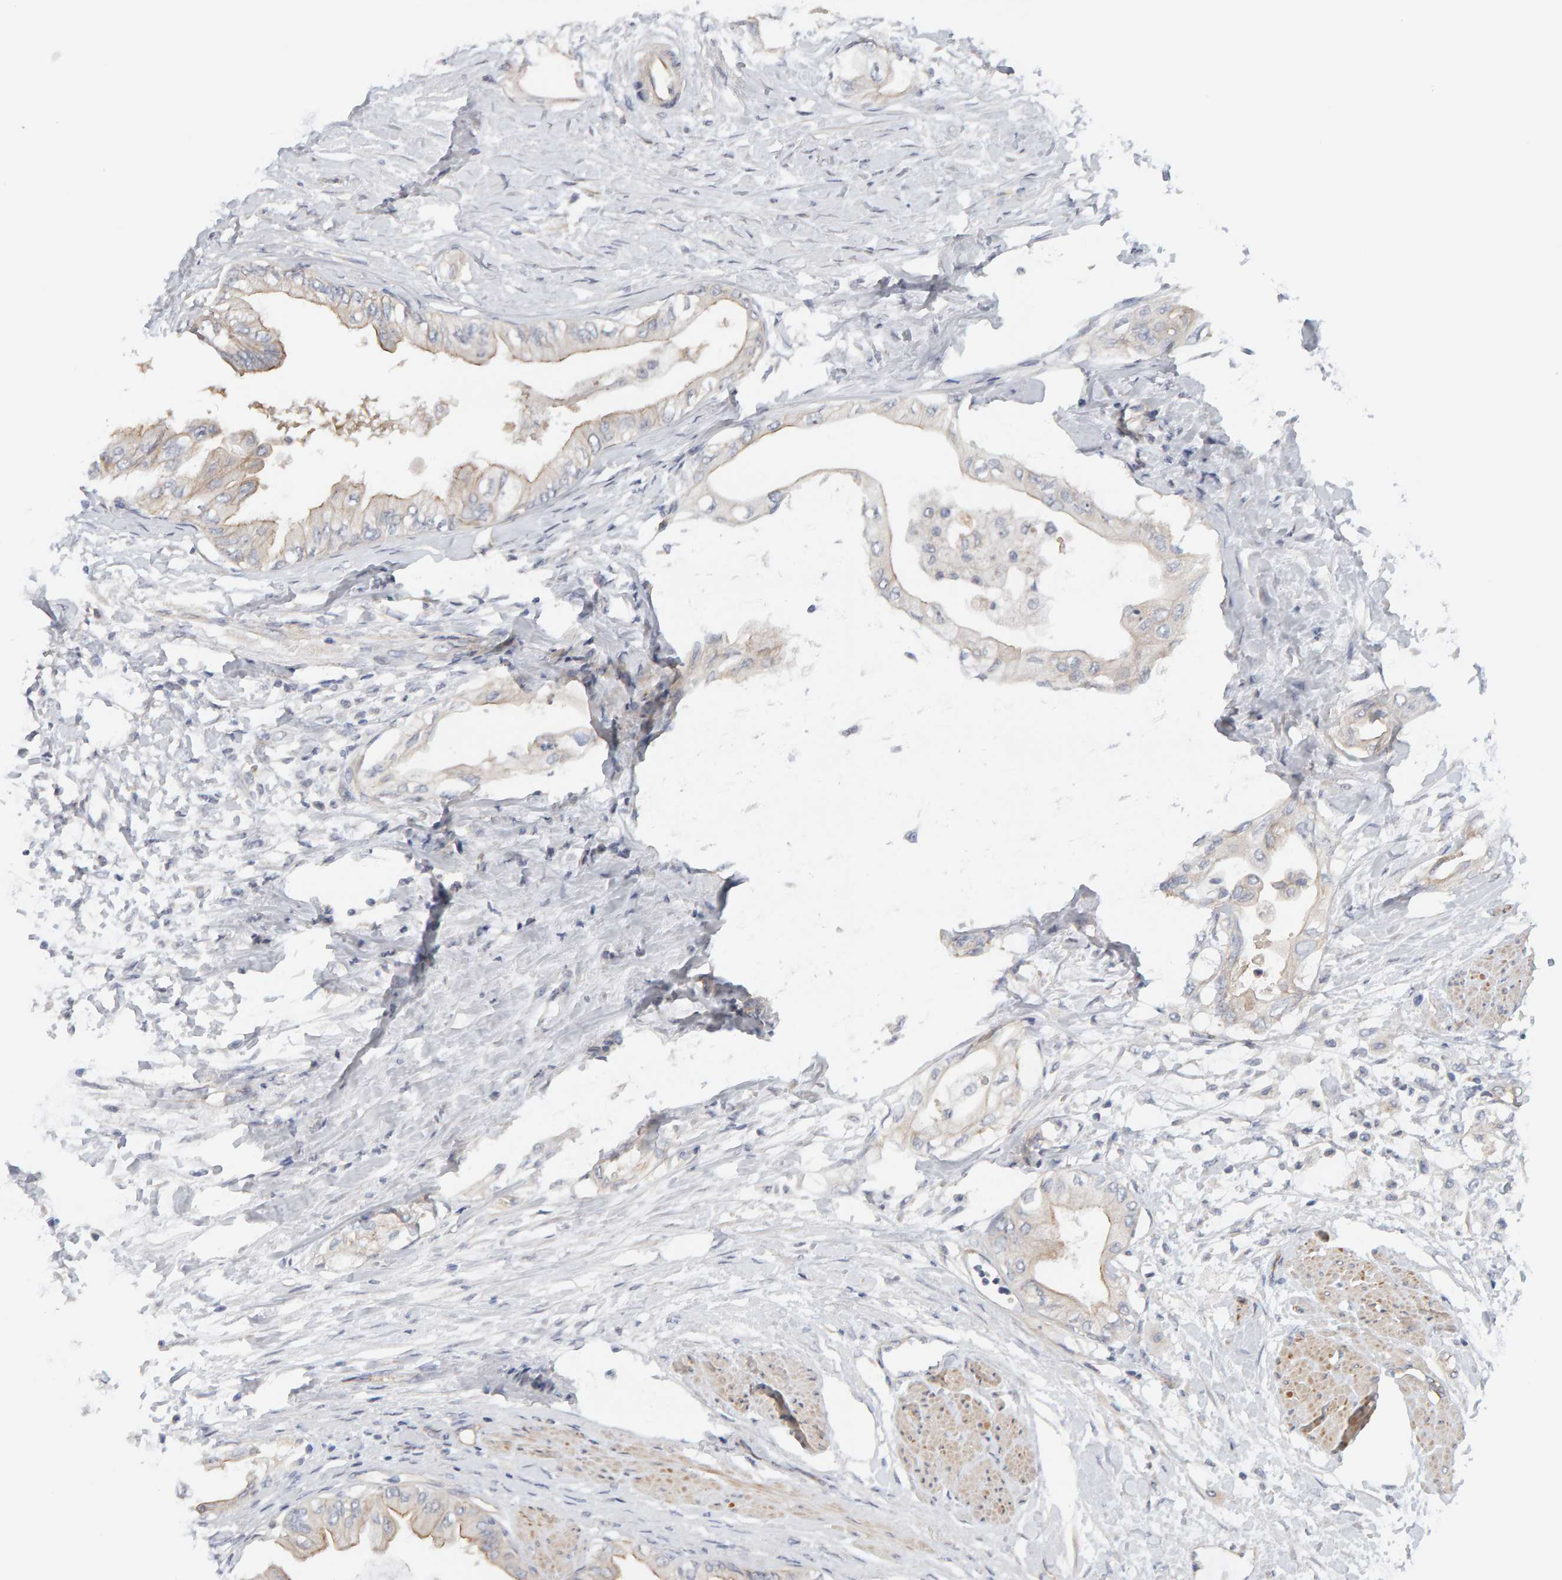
{"staining": {"intensity": "weak", "quantity": "<25%", "location": "cytoplasmic/membranous"}, "tissue": "pancreatic cancer", "cell_type": "Tumor cells", "image_type": "cancer", "snomed": [{"axis": "morphology", "description": "Normal tissue, NOS"}, {"axis": "morphology", "description": "Adenocarcinoma, NOS"}, {"axis": "topography", "description": "Pancreas"}, {"axis": "topography", "description": "Duodenum"}], "caption": "Tumor cells show no significant protein staining in pancreatic adenocarcinoma. (DAB immunohistochemistry (IHC), high magnification).", "gene": "PPP1R16A", "patient": {"sex": "female", "age": 60}}